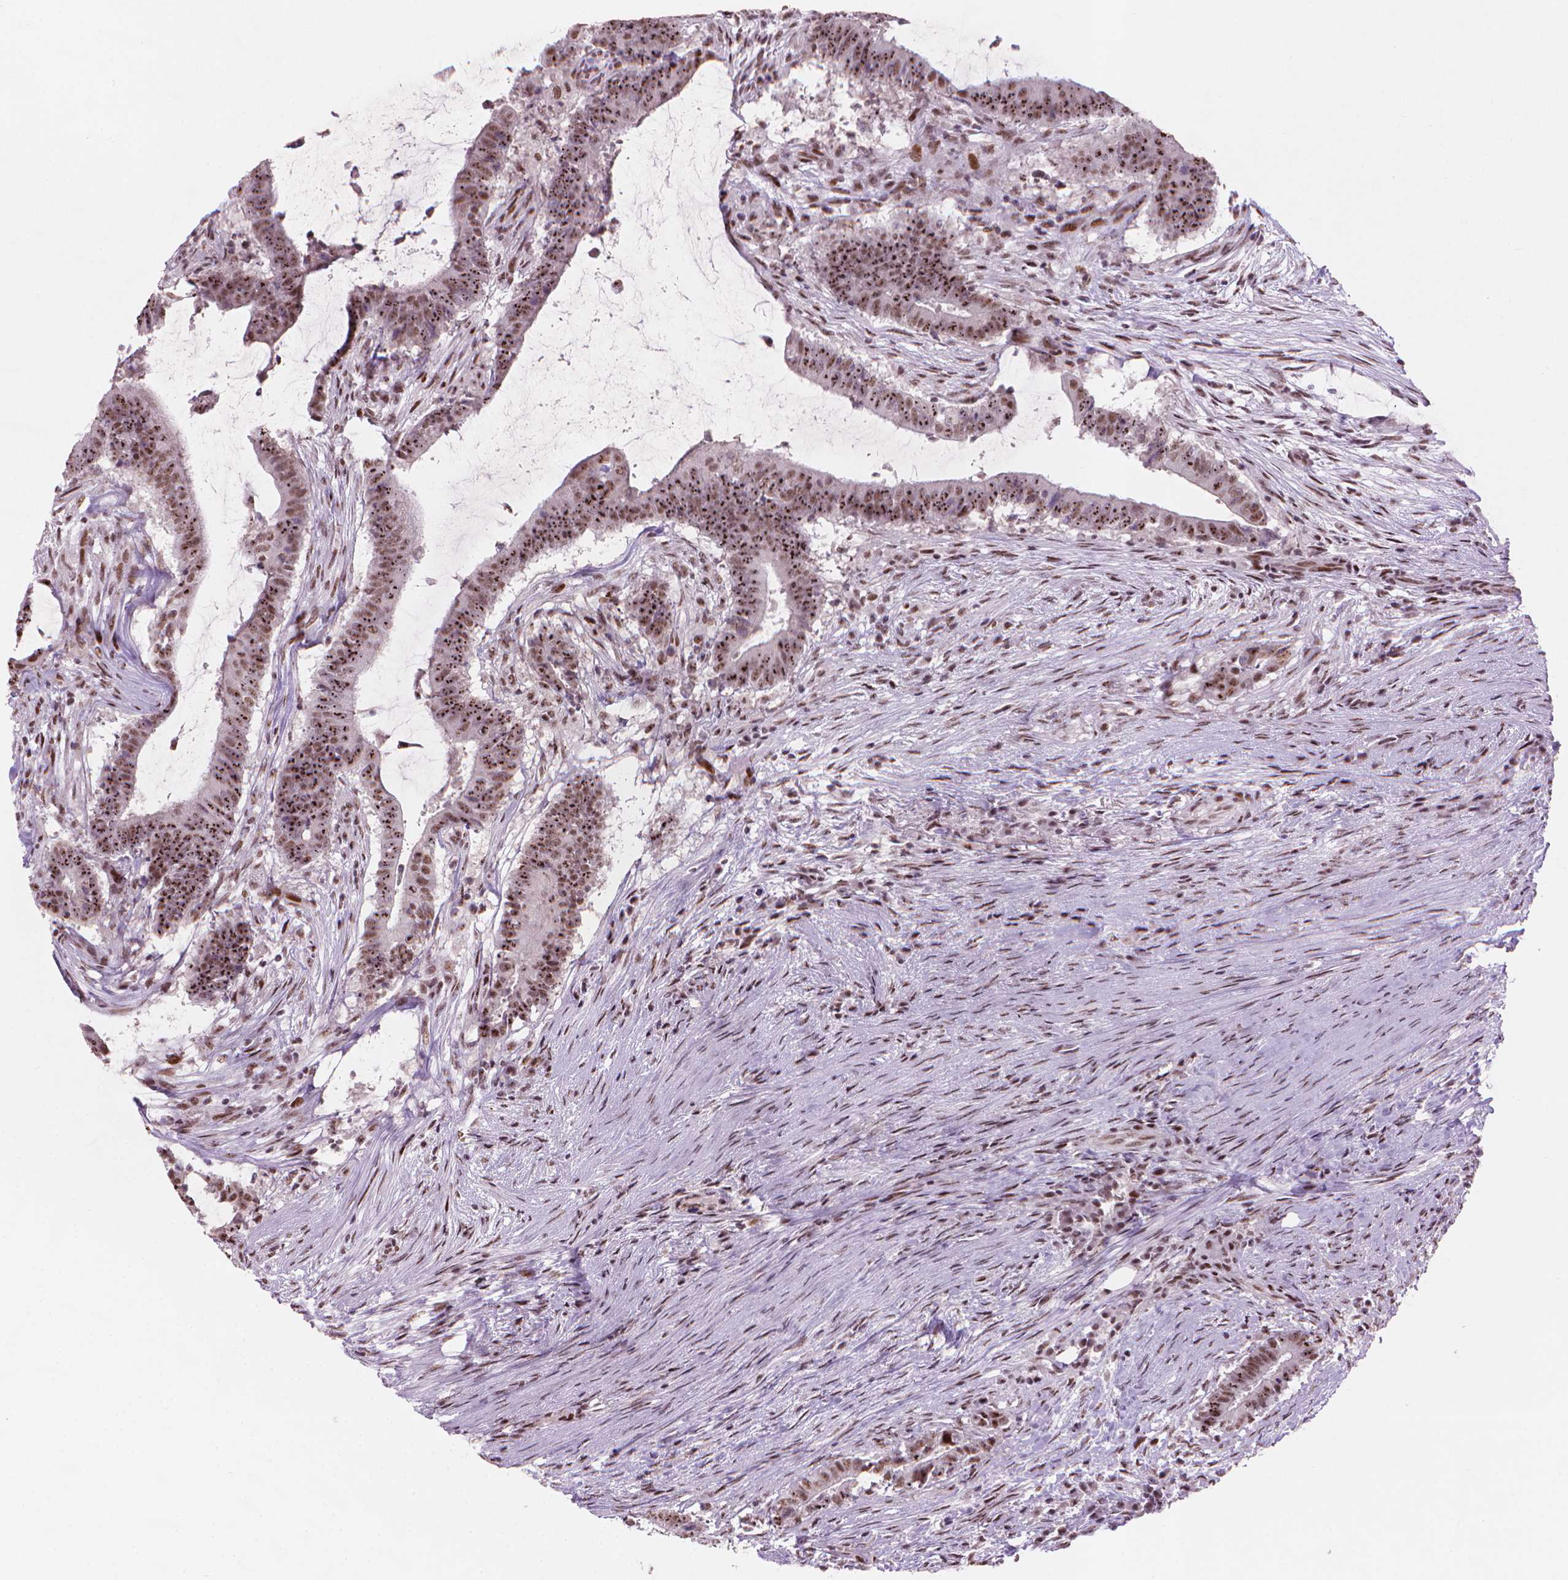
{"staining": {"intensity": "strong", "quantity": ">75%", "location": "nuclear"}, "tissue": "colorectal cancer", "cell_type": "Tumor cells", "image_type": "cancer", "snomed": [{"axis": "morphology", "description": "Adenocarcinoma, NOS"}, {"axis": "topography", "description": "Colon"}], "caption": "DAB immunohistochemical staining of human colorectal cancer displays strong nuclear protein staining in approximately >75% of tumor cells.", "gene": "HES7", "patient": {"sex": "female", "age": 43}}